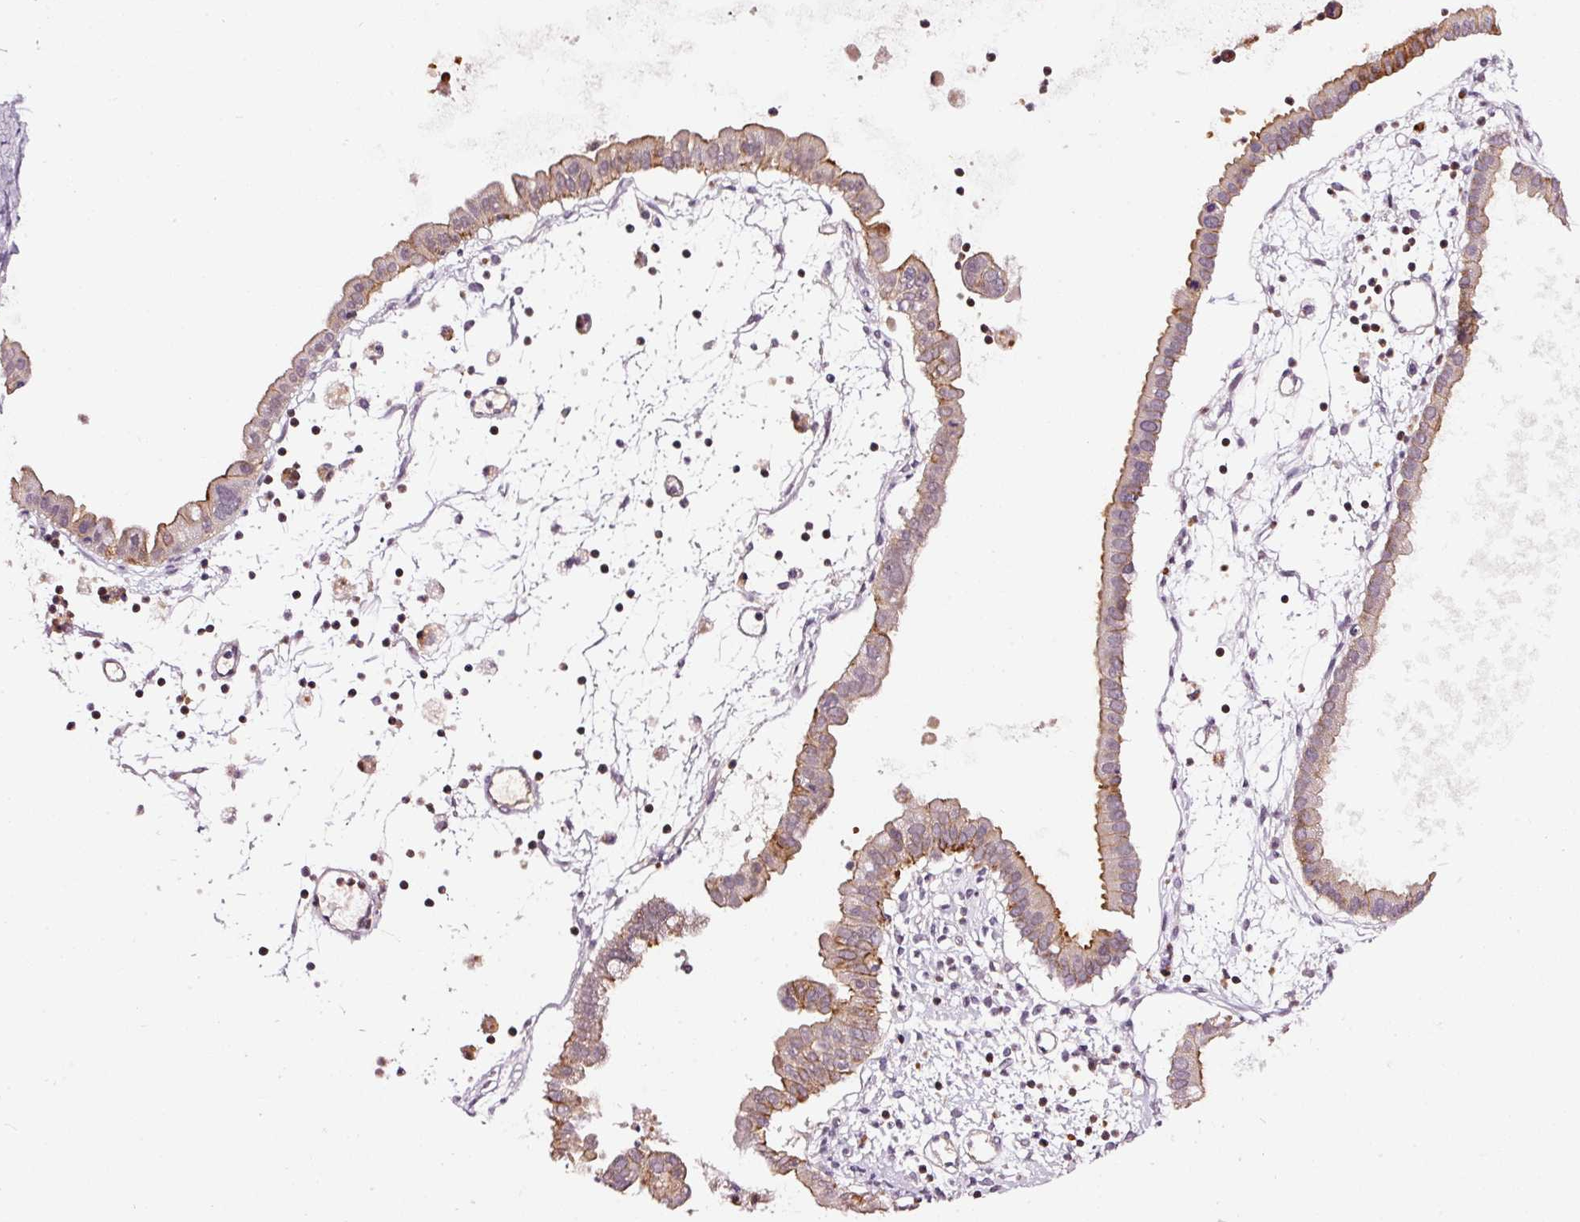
{"staining": {"intensity": "weak", "quantity": ">75%", "location": "cytoplasmic/membranous"}, "tissue": "ovarian cancer", "cell_type": "Tumor cells", "image_type": "cancer", "snomed": [{"axis": "morphology", "description": "Cystadenocarcinoma, mucinous, NOS"}, {"axis": "topography", "description": "Ovary"}], "caption": "Immunohistochemistry of ovarian mucinous cystadenocarcinoma displays low levels of weak cytoplasmic/membranous expression in approximately >75% of tumor cells. (Brightfield microscopy of DAB IHC at high magnification).", "gene": "ABCB4", "patient": {"sex": "female", "age": 61}}